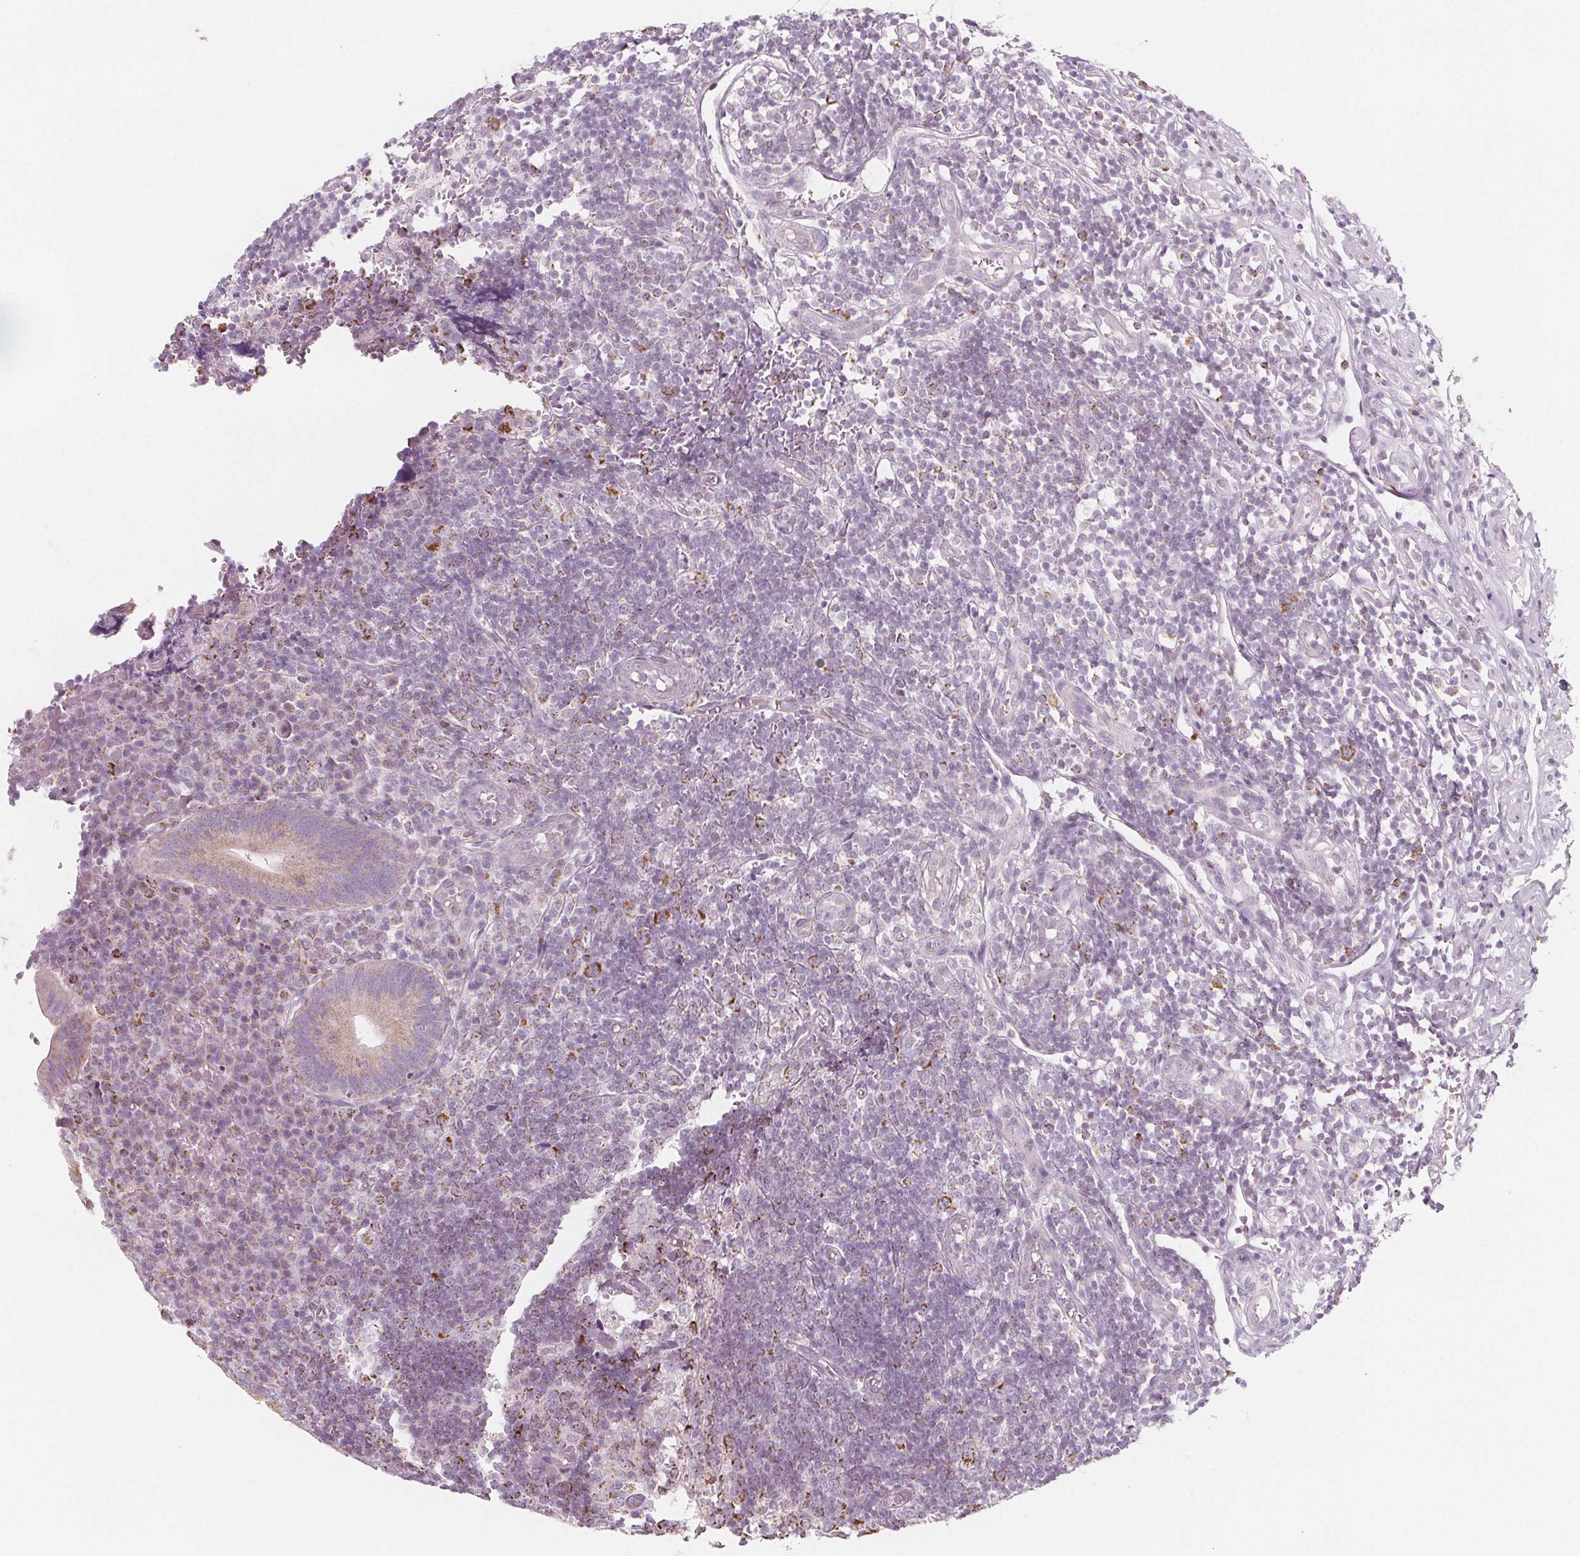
{"staining": {"intensity": "weak", "quantity": "25%-75%", "location": "cytoplasmic/membranous"}, "tissue": "appendix", "cell_type": "Glandular cells", "image_type": "normal", "snomed": [{"axis": "morphology", "description": "Normal tissue, NOS"}, {"axis": "topography", "description": "Appendix"}], "caption": "Appendix was stained to show a protein in brown. There is low levels of weak cytoplasmic/membranous staining in approximately 25%-75% of glandular cells. (DAB (3,3'-diaminobenzidine) IHC, brown staining for protein, blue staining for nuclei).", "gene": "IL17C", "patient": {"sex": "male", "age": 18}}